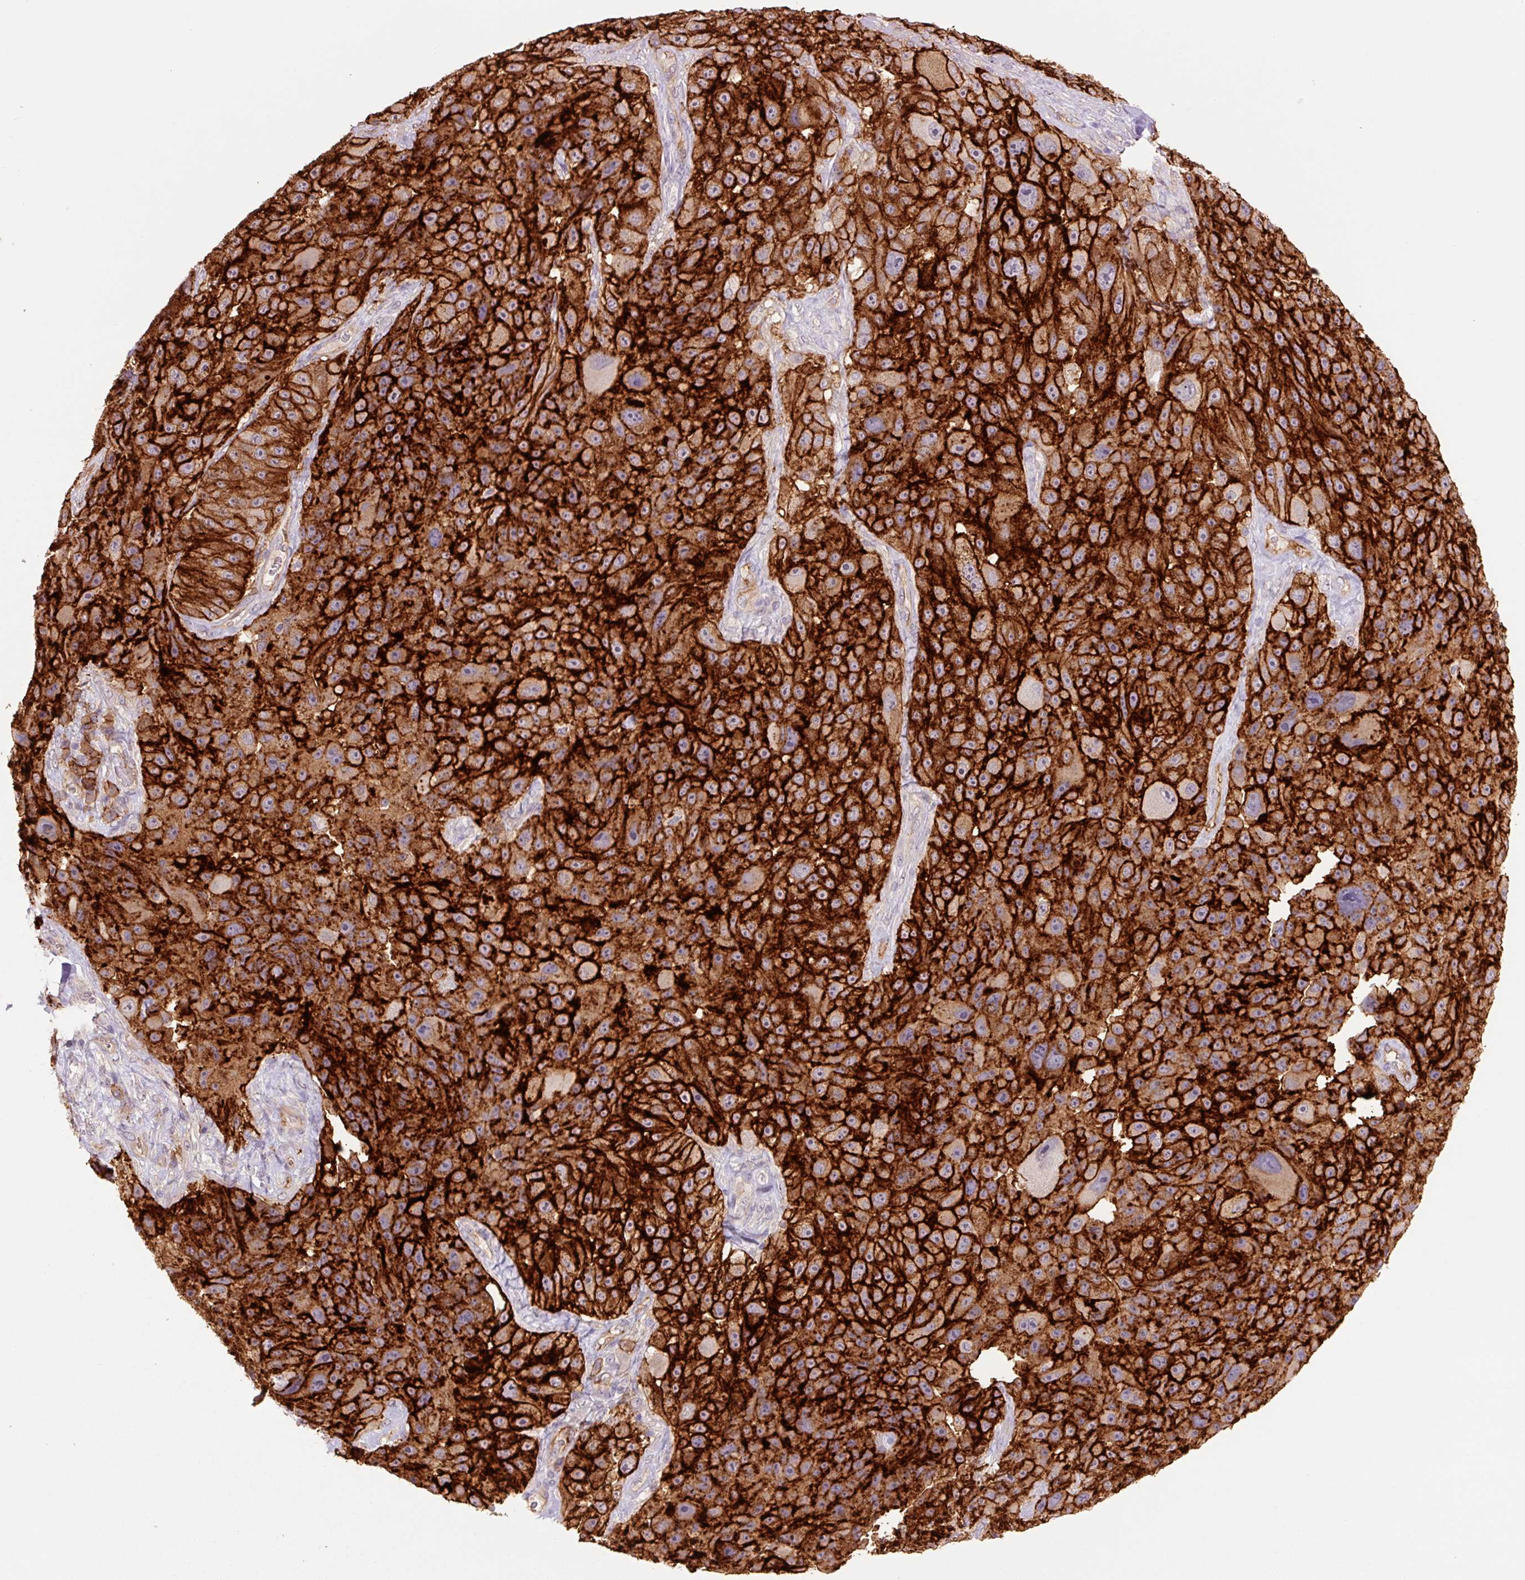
{"staining": {"intensity": "strong", "quantity": ">75%", "location": "cytoplasmic/membranous"}, "tissue": "melanoma", "cell_type": "Tumor cells", "image_type": "cancer", "snomed": [{"axis": "morphology", "description": "Malignant melanoma, Metastatic site"}, {"axis": "topography", "description": "Lymph node"}], "caption": "Melanoma tissue demonstrates strong cytoplasmic/membranous positivity in about >75% of tumor cells, visualized by immunohistochemistry.", "gene": "SLC1A4", "patient": {"sex": "male", "age": 62}}